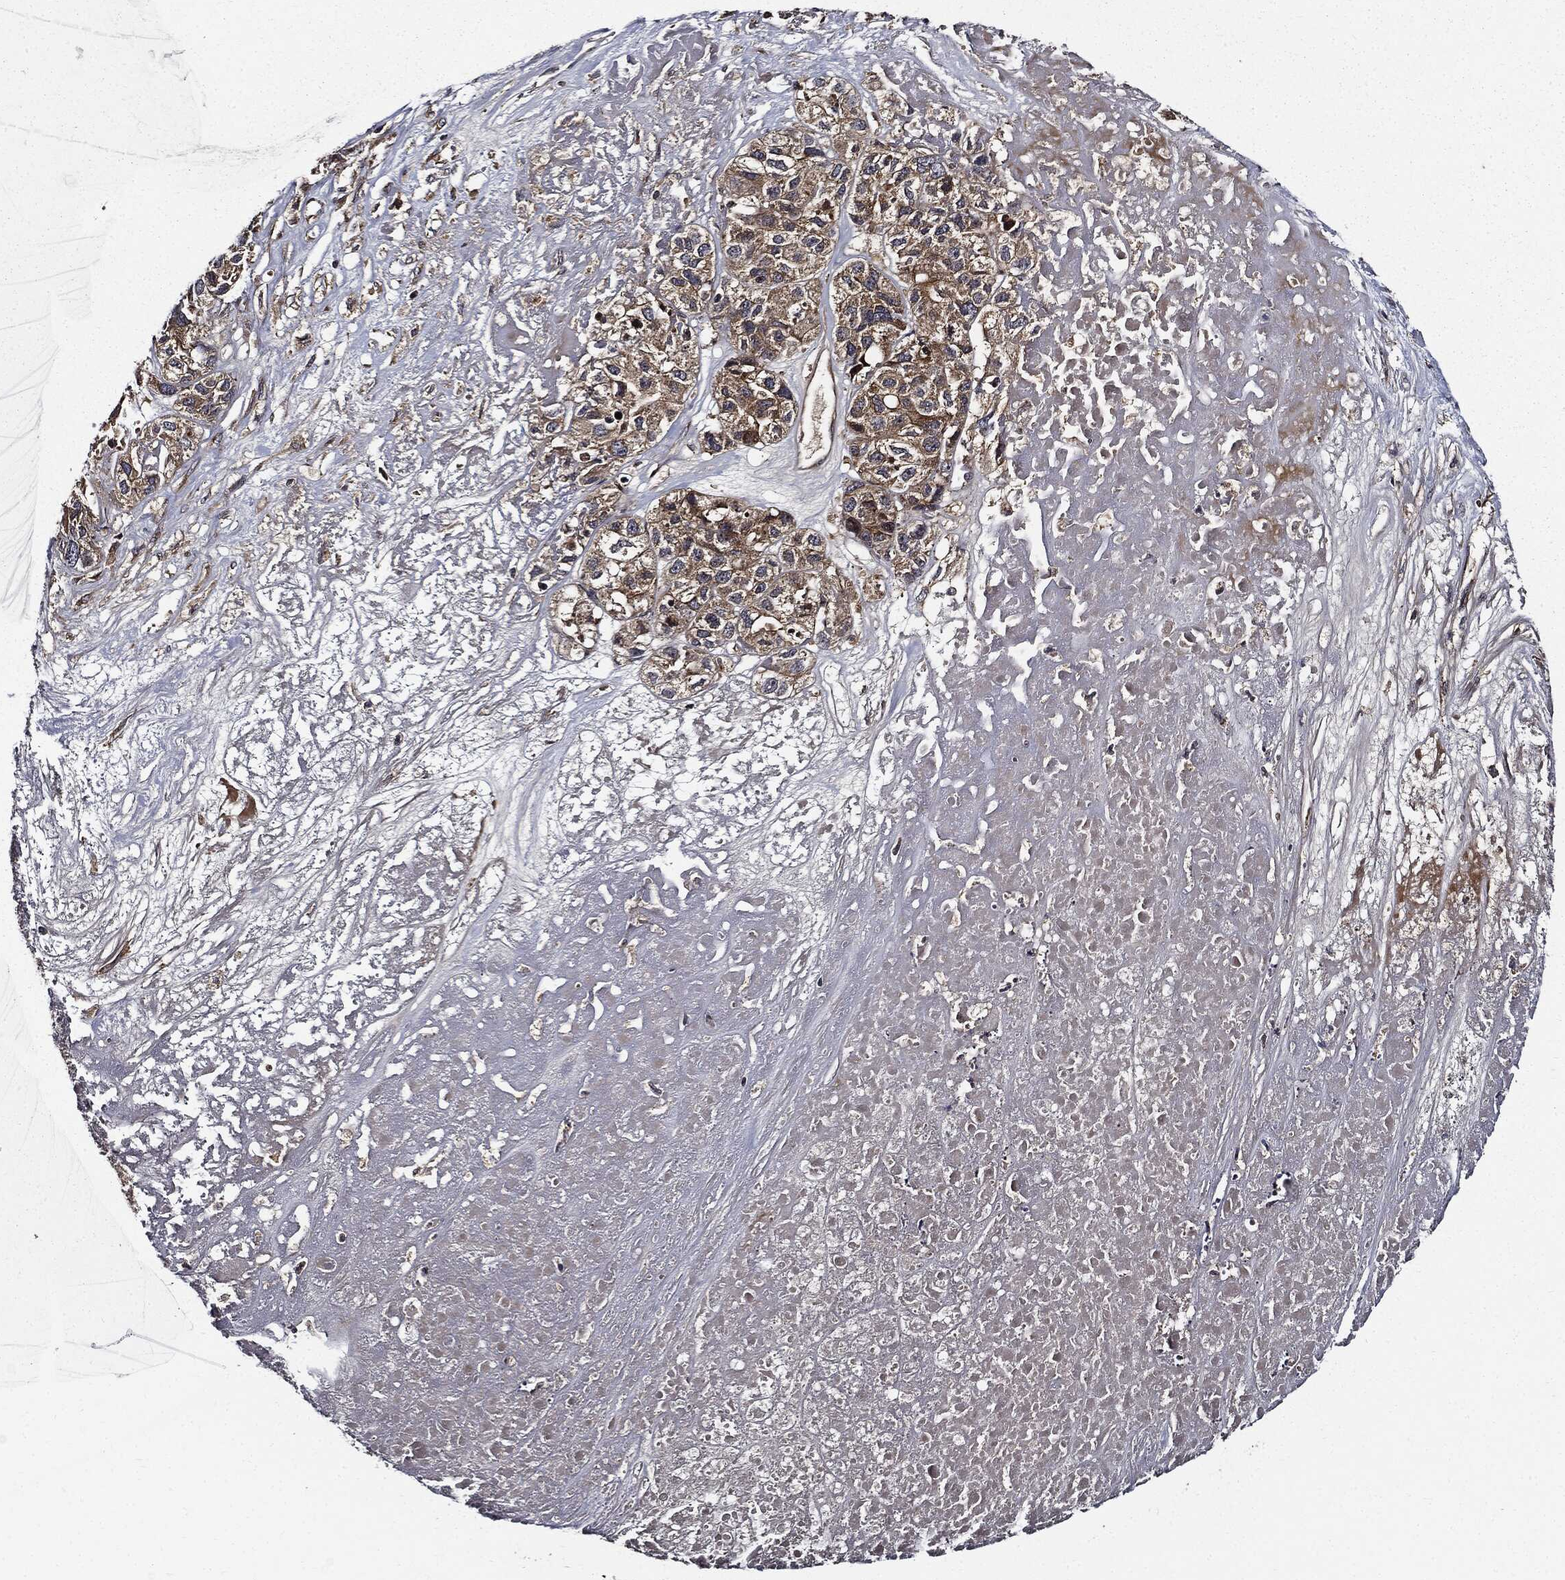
{"staining": {"intensity": "moderate", "quantity": ">75%", "location": "cytoplasmic/membranous"}, "tissue": "ovarian cancer", "cell_type": "Tumor cells", "image_type": "cancer", "snomed": [{"axis": "morphology", "description": "Cystadenocarcinoma, serous, NOS"}, {"axis": "topography", "description": "Ovary"}], "caption": "A histopathology image showing moderate cytoplasmic/membranous staining in approximately >75% of tumor cells in ovarian serous cystadenocarcinoma, as visualized by brown immunohistochemical staining.", "gene": "HTT", "patient": {"sex": "female", "age": 87}}